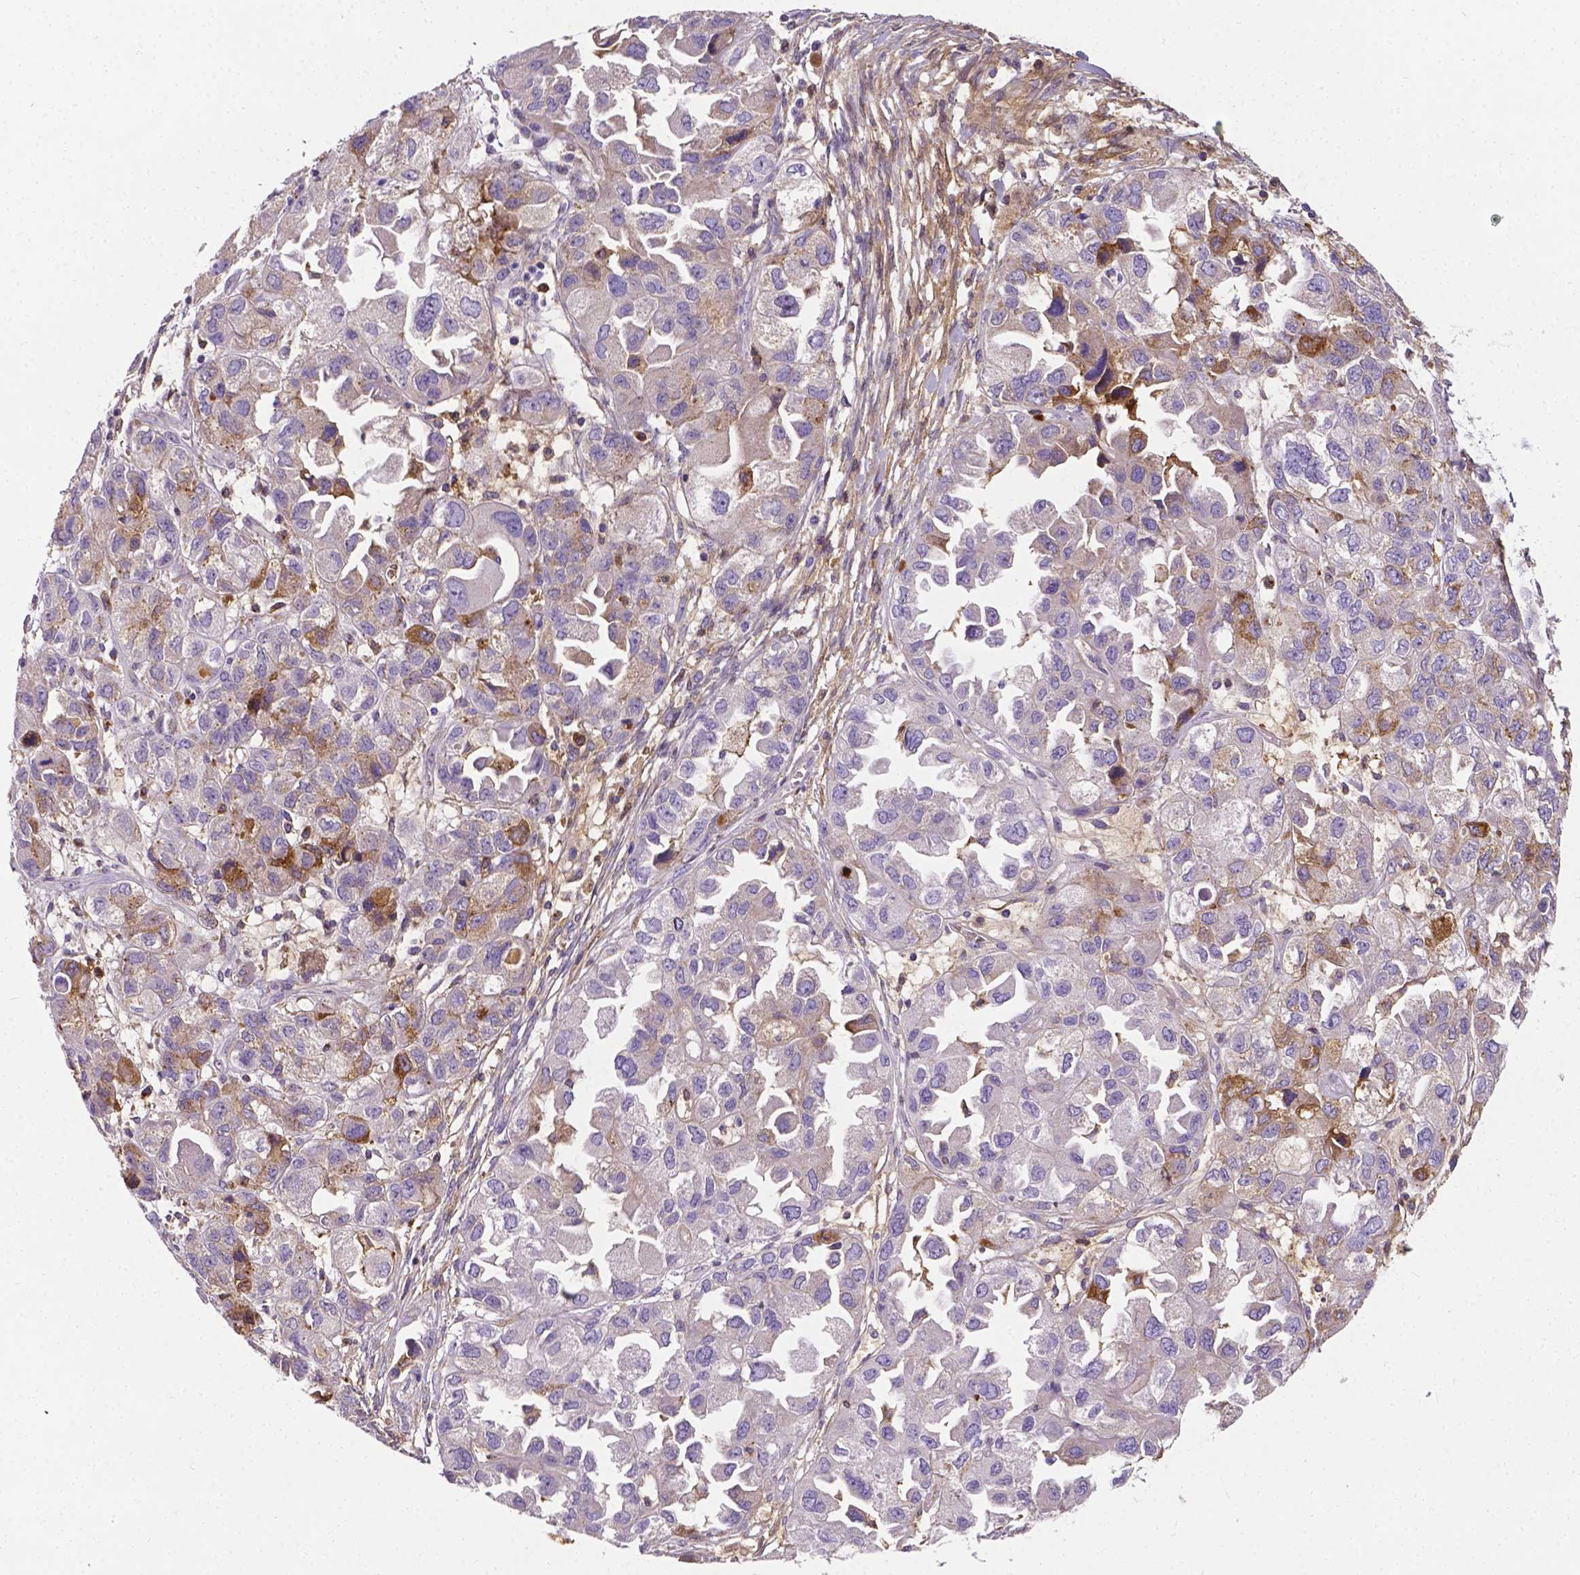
{"staining": {"intensity": "moderate", "quantity": "<25%", "location": "cytoplasmic/membranous"}, "tissue": "ovarian cancer", "cell_type": "Tumor cells", "image_type": "cancer", "snomed": [{"axis": "morphology", "description": "Cystadenocarcinoma, serous, NOS"}, {"axis": "topography", "description": "Ovary"}], "caption": "Human serous cystadenocarcinoma (ovarian) stained with a brown dye reveals moderate cytoplasmic/membranous positive positivity in about <25% of tumor cells.", "gene": "APOE", "patient": {"sex": "female", "age": 84}}